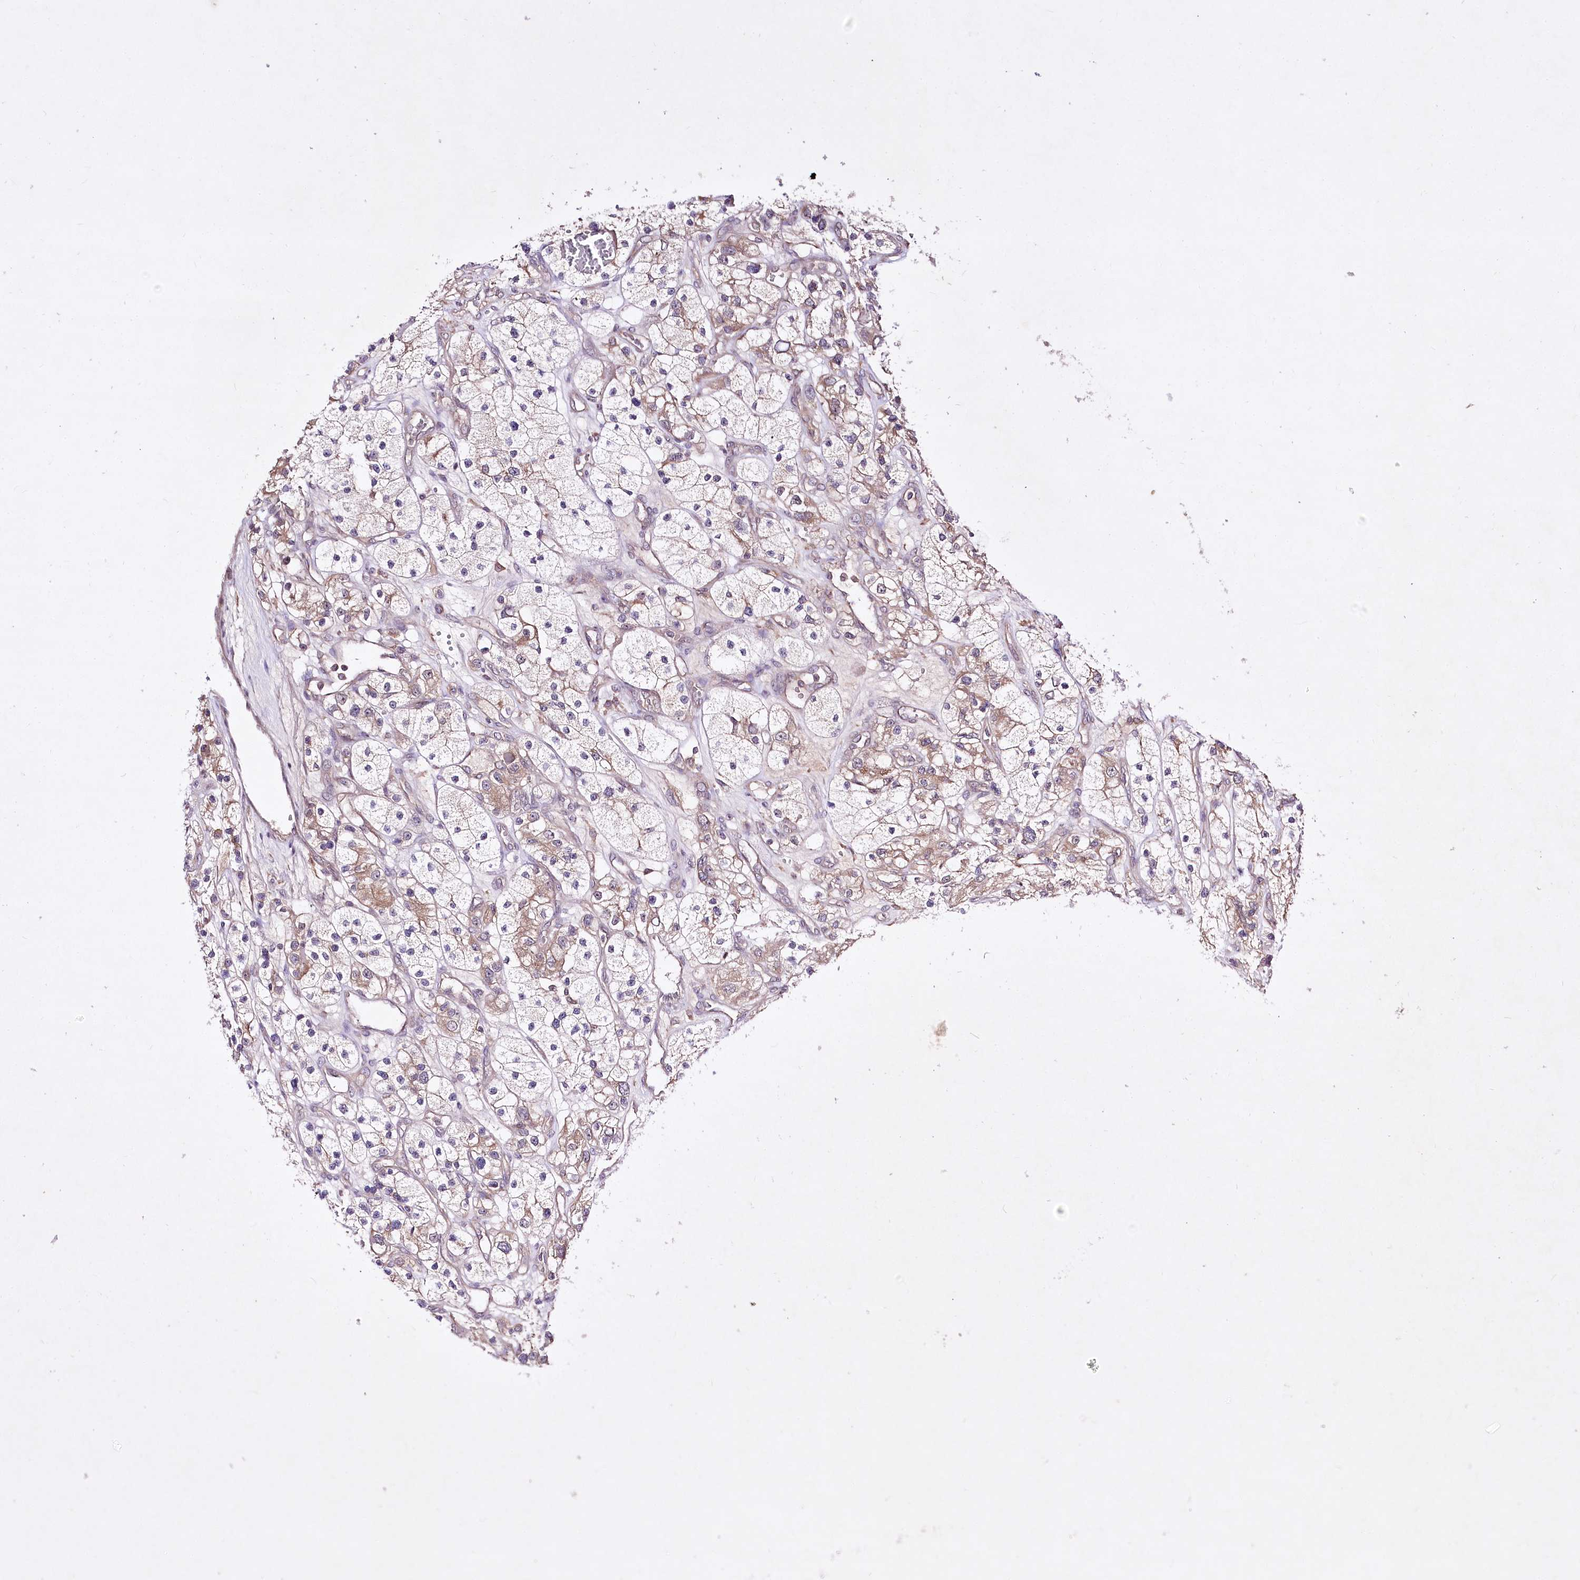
{"staining": {"intensity": "weak", "quantity": "<25%", "location": "cytoplasmic/membranous"}, "tissue": "renal cancer", "cell_type": "Tumor cells", "image_type": "cancer", "snomed": [{"axis": "morphology", "description": "Adenocarcinoma, NOS"}, {"axis": "topography", "description": "Kidney"}], "caption": "This micrograph is of renal adenocarcinoma stained with immunohistochemistry (IHC) to label a protein in brown with the nuclei are counter-stained blue. There is no staining in tumor cells.", "gene": "HELT", "patient": {"sex": "female", "age": 57}}